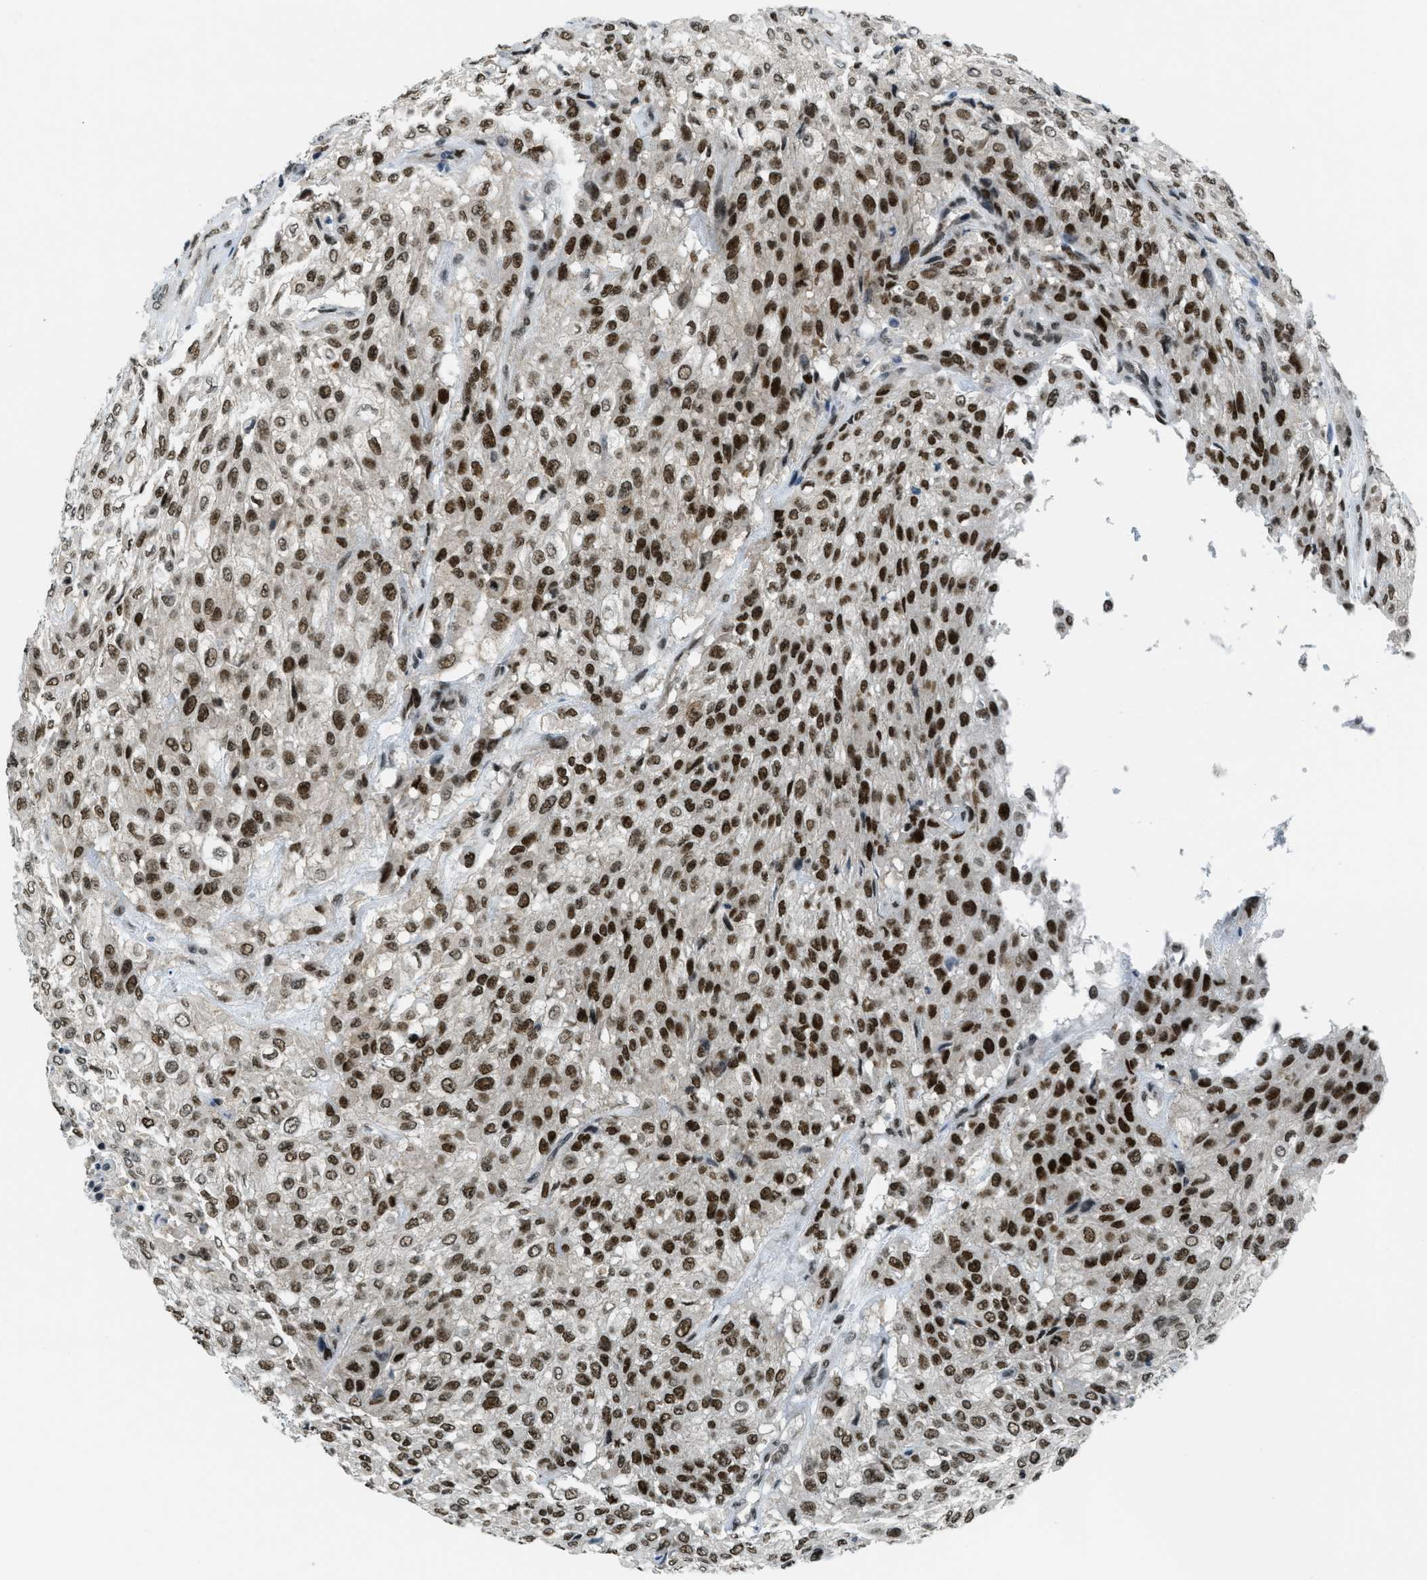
{"staining": {"intensity": "strong", "quantity": "25%-75%", "location": "nuclear"}, "tissue": "urothelial cancer", "cell_type": "Tumor cells", "image_type": "cancer", "snomed": [{"axis": "morphology", "description": "Urothelial carcinoma, High grade"}, {"axis": "topography", "description": "Urinary bladder"}], "caption": "A high amount of strong nuclear staining is present in approximately 25%-75% of tumor cells in high-grade urothelial carcinoma tissue.", "gene": "KLF6", "patient": {"sex": "male", "age": 57}}